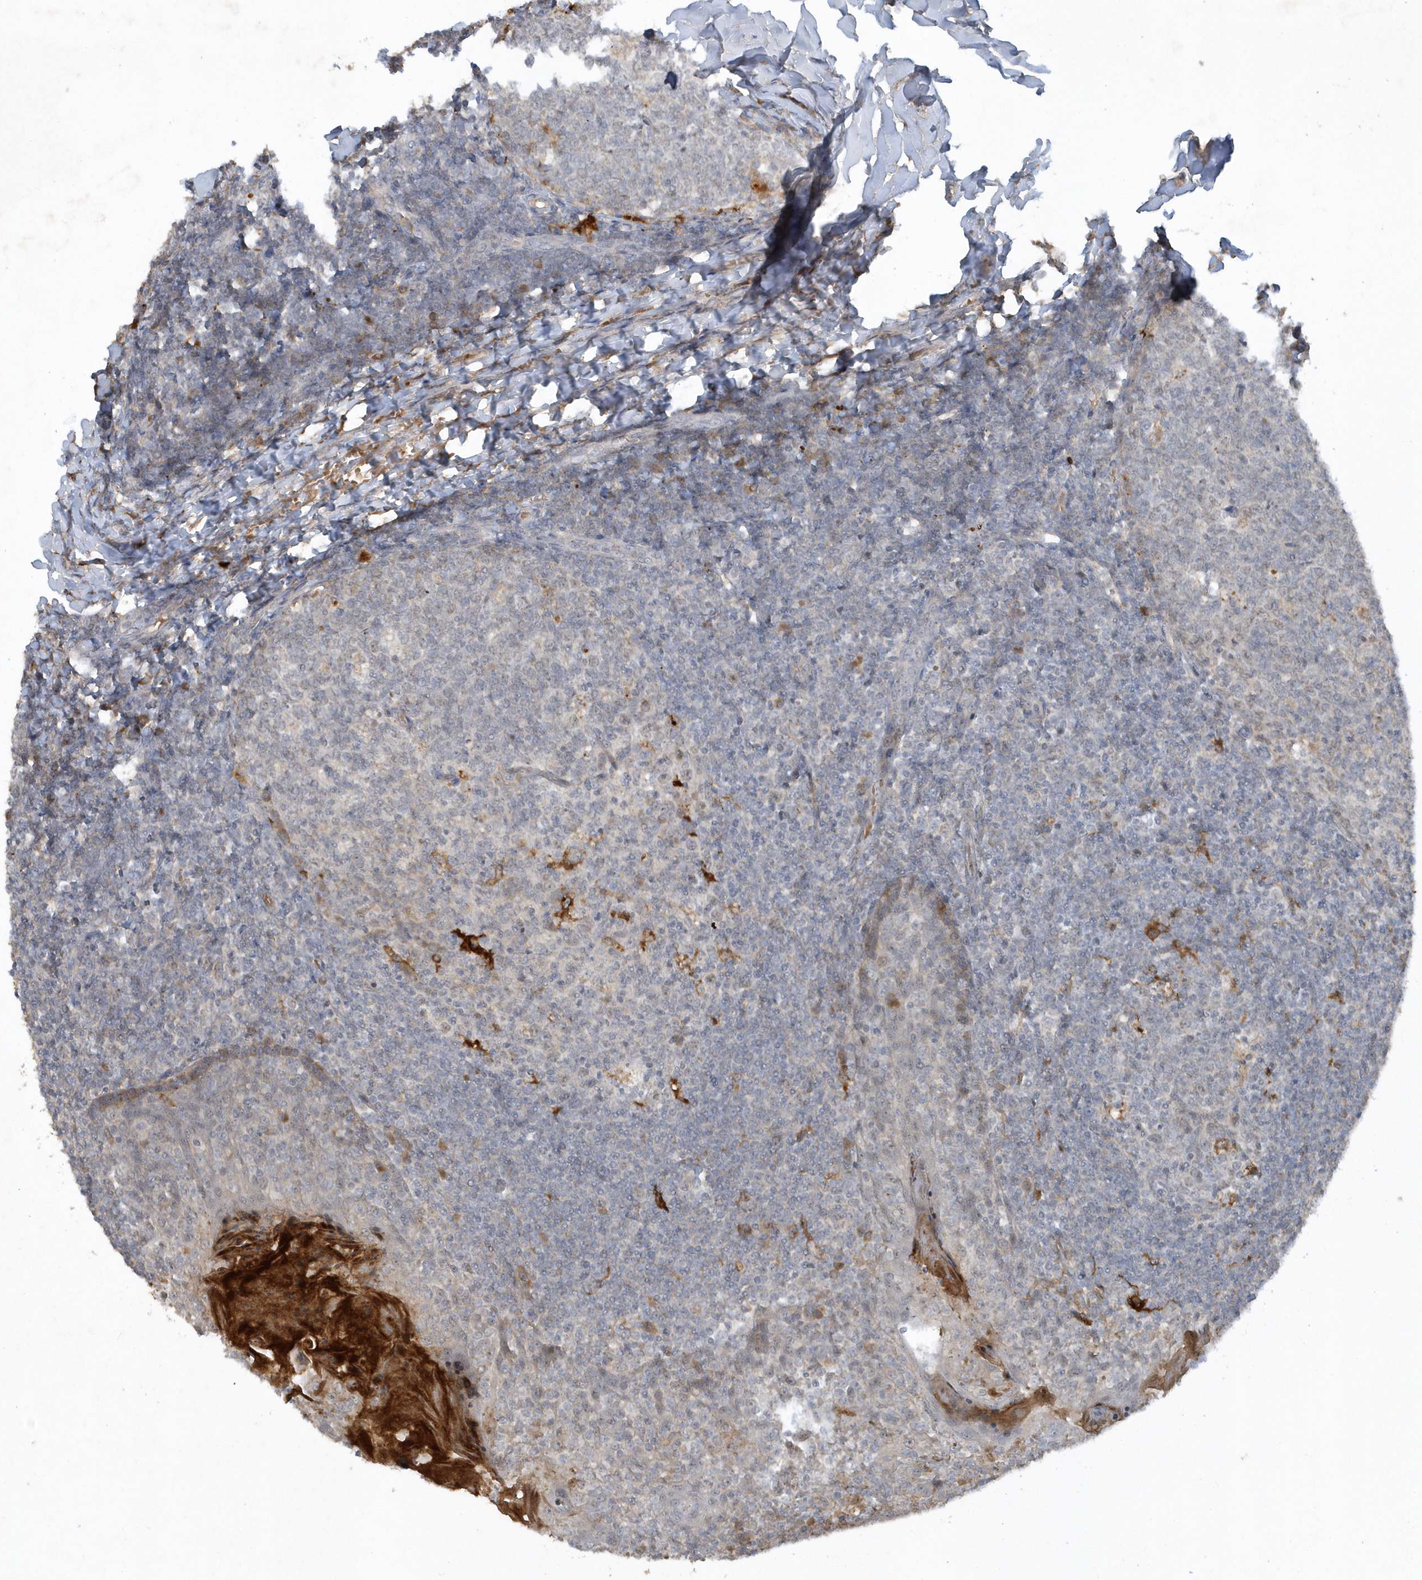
{"staining": {"intensity": "weak", "quantity": "<25%", "location": "cytoplasmic/membranous"}, "tissue": "tonsil", "cell_type": "Germinal center cells", "image_type": "normal", "snomed": [{"axis": "morphology", "description": "Normal tissue, NOS"}, {"axis": "topography", "description": "Tonsil"}], "caption": "Human tonsil stained for a protein using IHC exhibits no positivity in germinal center cells.", "gene": "THG1L", "patient": {"sex": "female", "age": 19}}